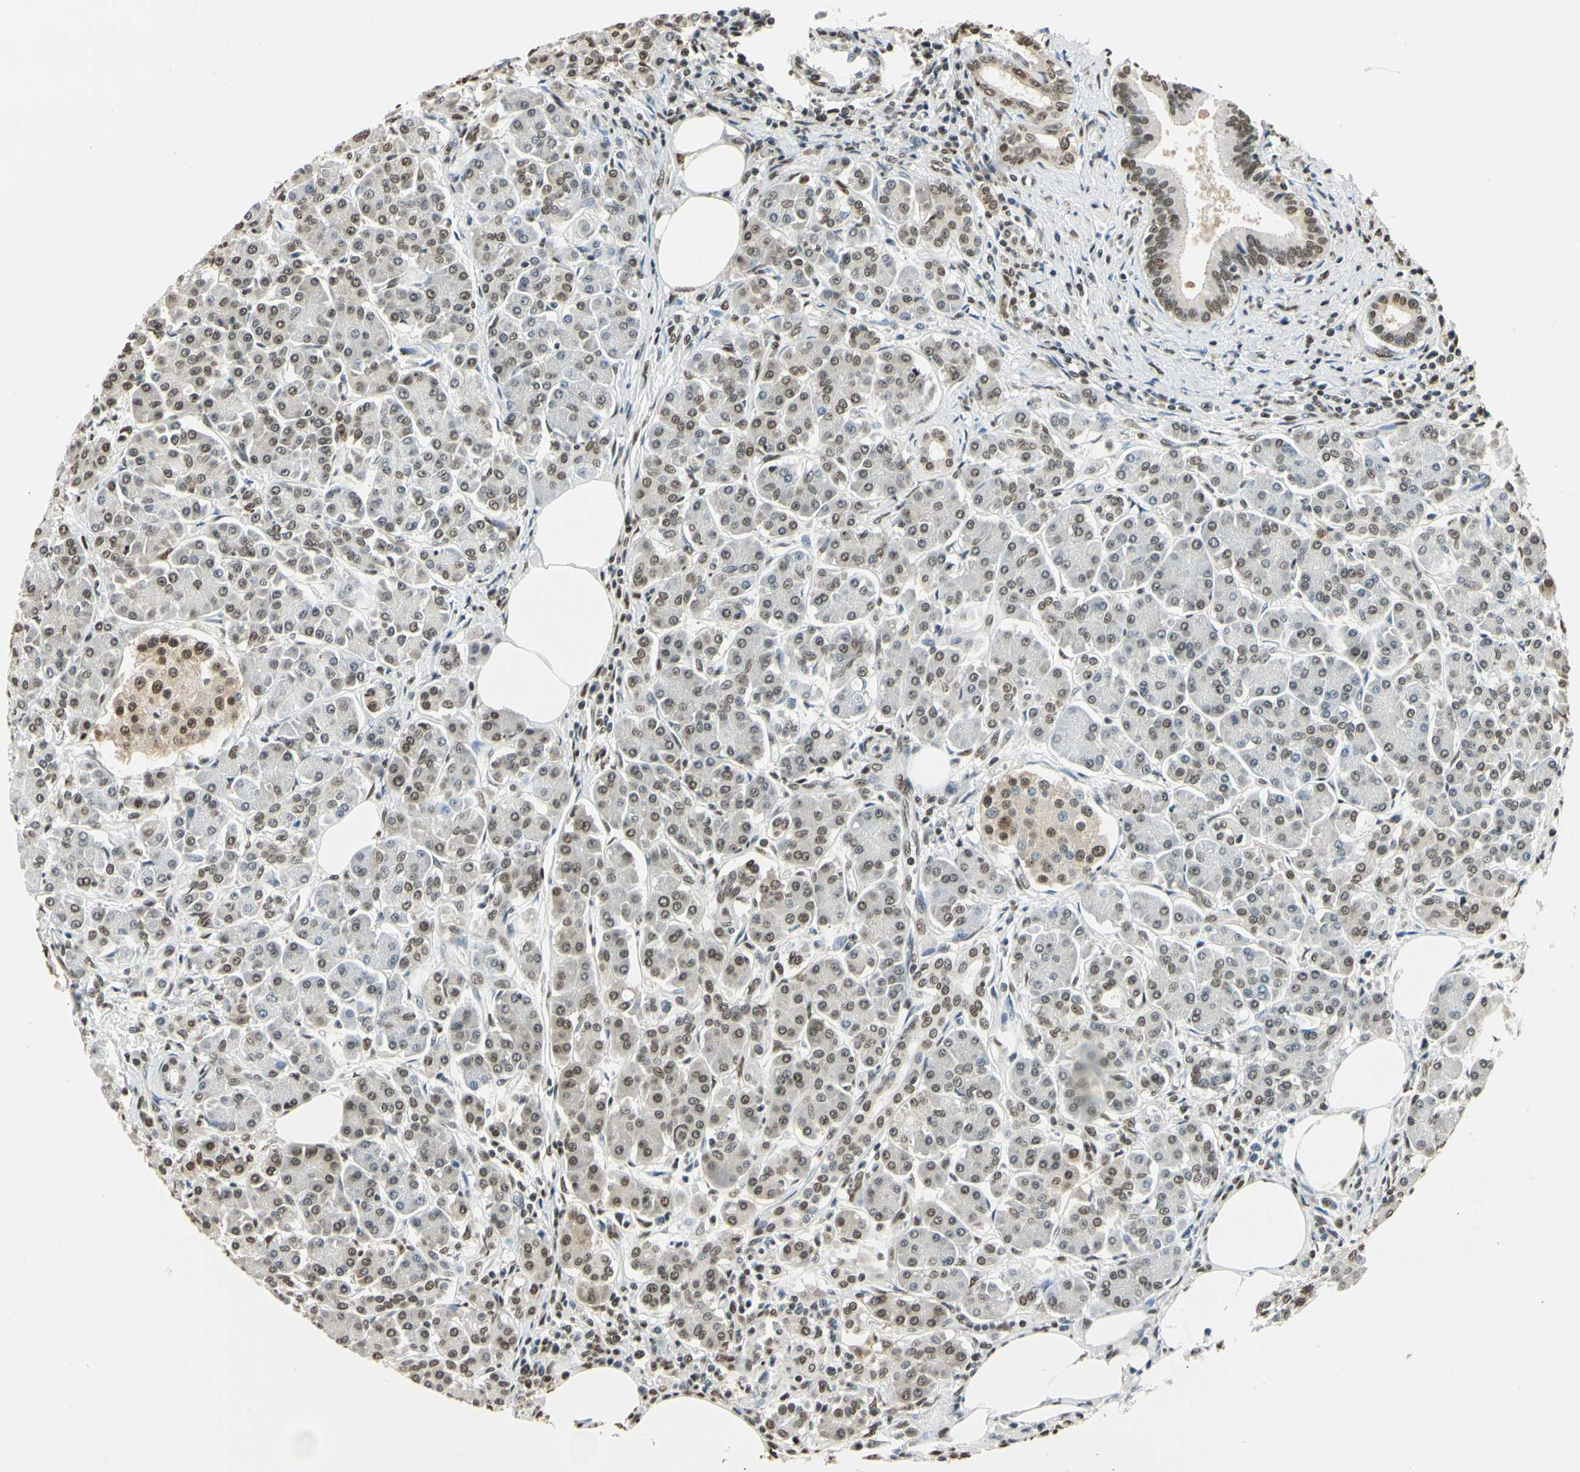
{"staining": {"intensity": "moderate", "quantity": "25%-75%", "location": "nuclear"}, "tissue": "pancreas", "cell_type": "Exocrine glandular cells", "image_type": "normal", "snomed": [{"axis": "morphology", "description": "Normal tissue, NOS"}, {"axis": "topography", "description": "Pancreas"}], "caption": "Immunohistochemical staining of benign human pancreas shows 25%-75% levels of moderate nuclear protein expression in about 25%-75% of exocrine glandular cells.", "gene": "FANCG", "patient": {"sex": "female", "age": 73}}